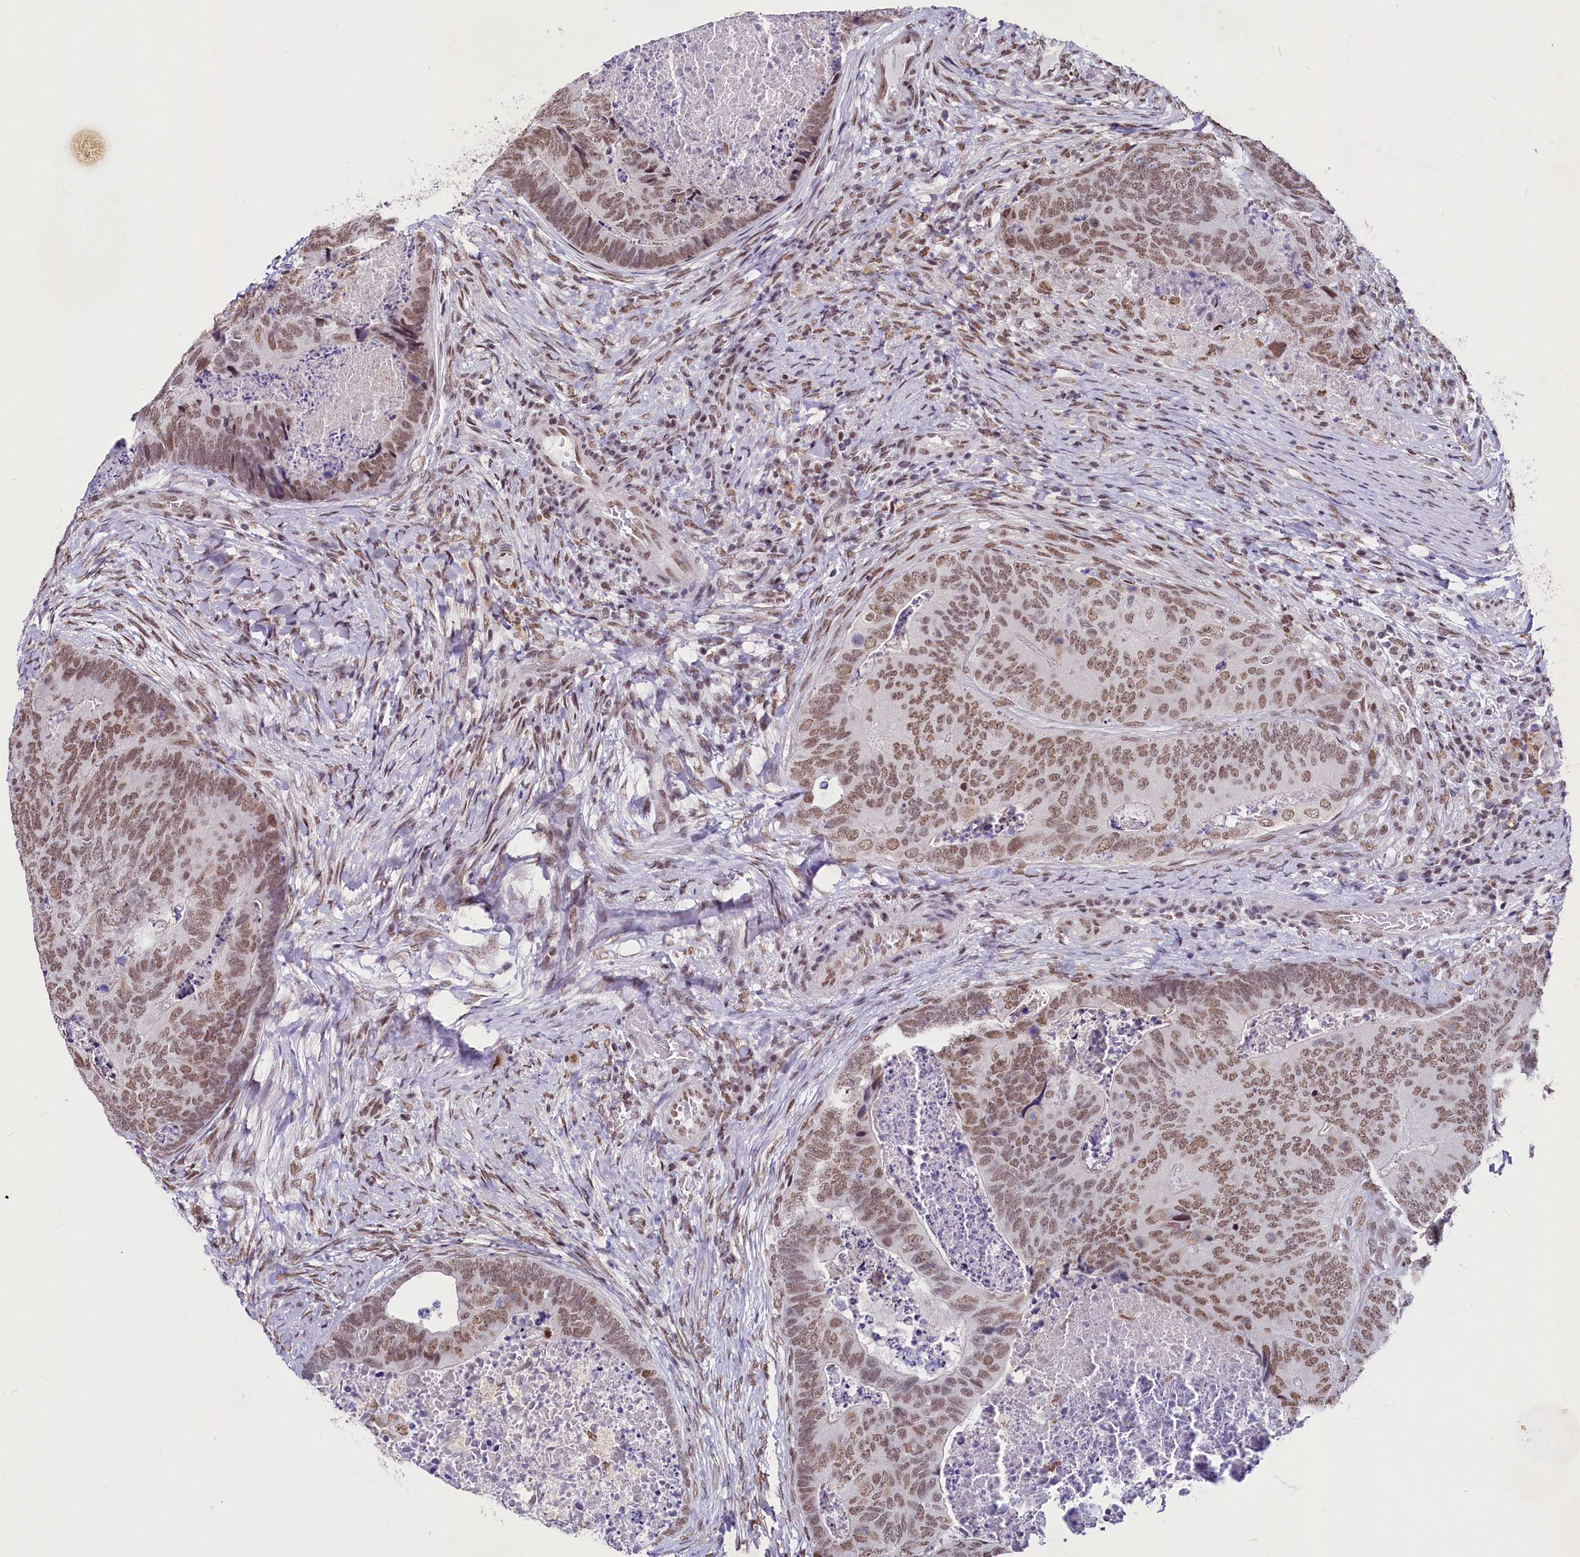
{"staining": {"intensity": "moderate", "quantity": ">75%", "location": "nuclear"}, "tissue": "colorectal cancer", "cell_type": "Tumor cells", "image_type": "cancer", "snomed": [{"axis": "morphology", "description": "Adenocarcinoma, NOS"}, {"axis": "topography", "description": "Colon"}], "caption": "Immunohistochemistry (DAB) staining of colorectal adenocarcinoma demonstrates moderate nuclear protein positivity in approximately >75% of tumor cells. The protein of interest is shown in brown color, while the nuclei are stained blue.", "gene": "PARPBP", "patient": {"sex": "female", "age": 67}}